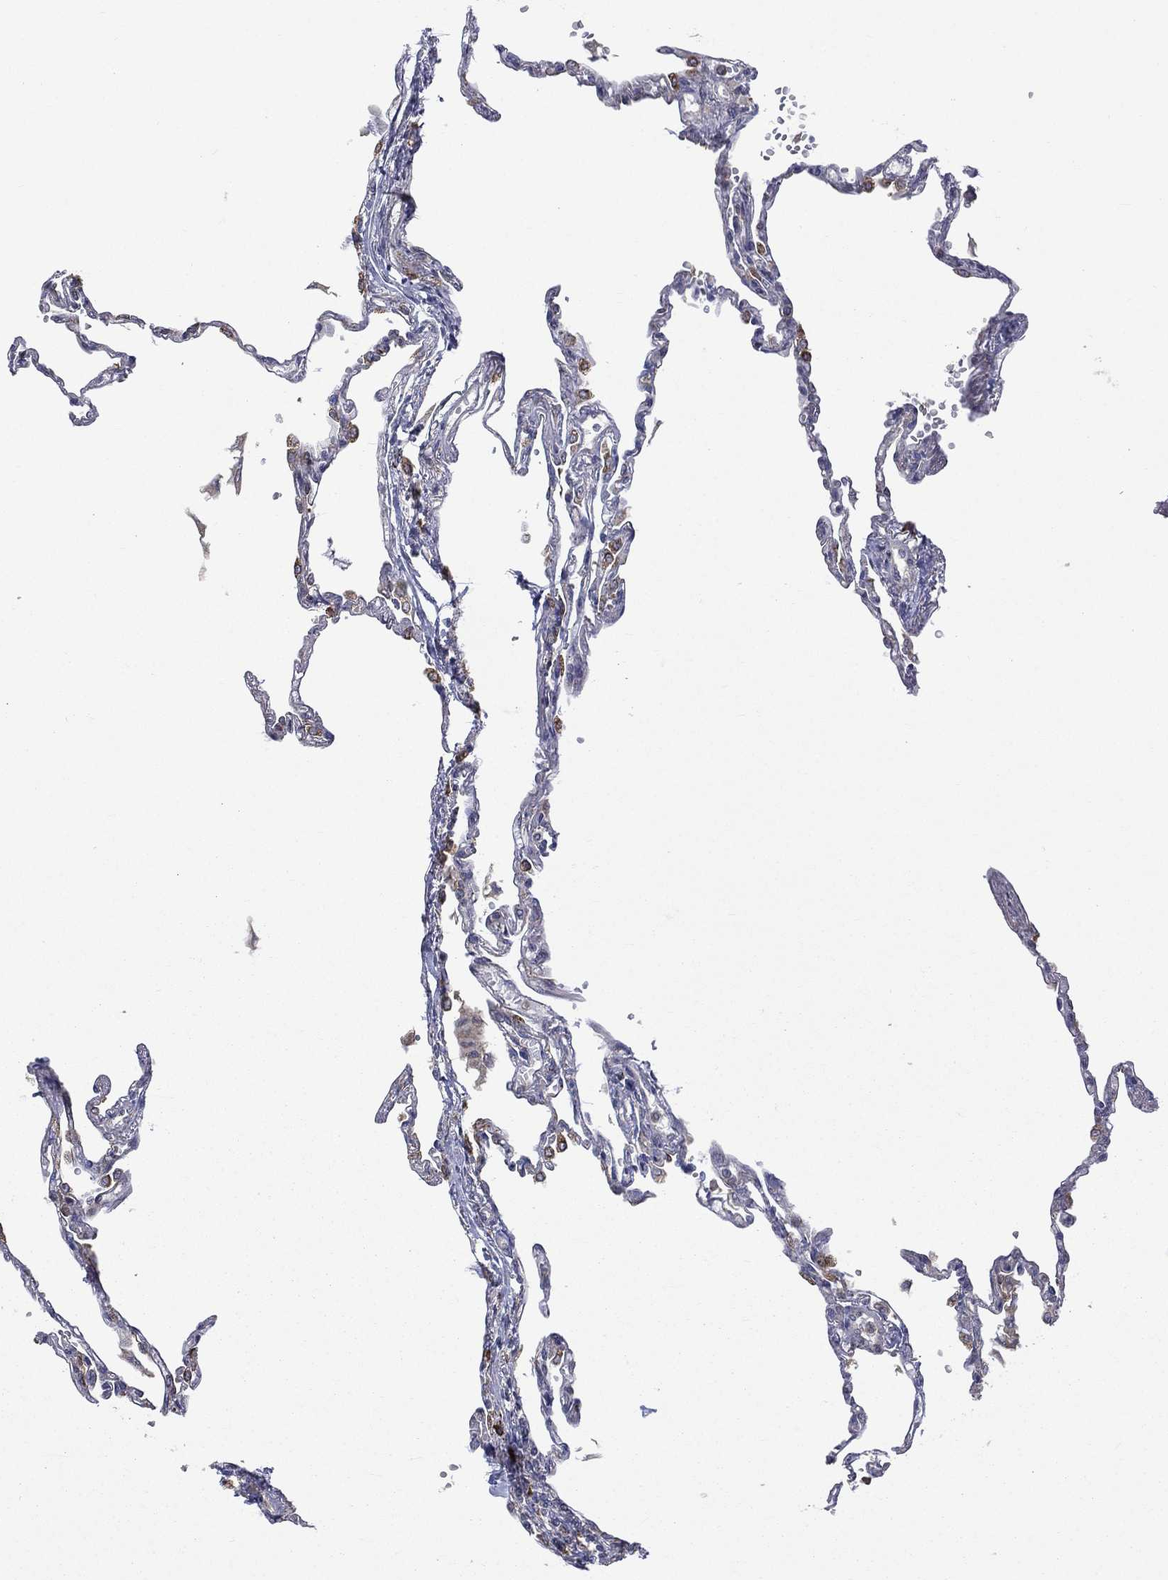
{"staining": {"intensity": "negative", "quantity": "none", "location": "none"}, "tissue": "lung", "cell_type": "Alveolar cells", "image_type": "normal", "snomed": [{"axis": "morphology", "description": "Normal tissue, NOS"}, {"axis": "topography", "description": "Lung"}], "caption": "Alveolar cells are negative for protein expression in normal human lung. (Immunohistochemistry (ihc), brightfield microscopy, high magnification).", "gene": "C20orf96", "patient": {"sex": "male", "age": 78}}